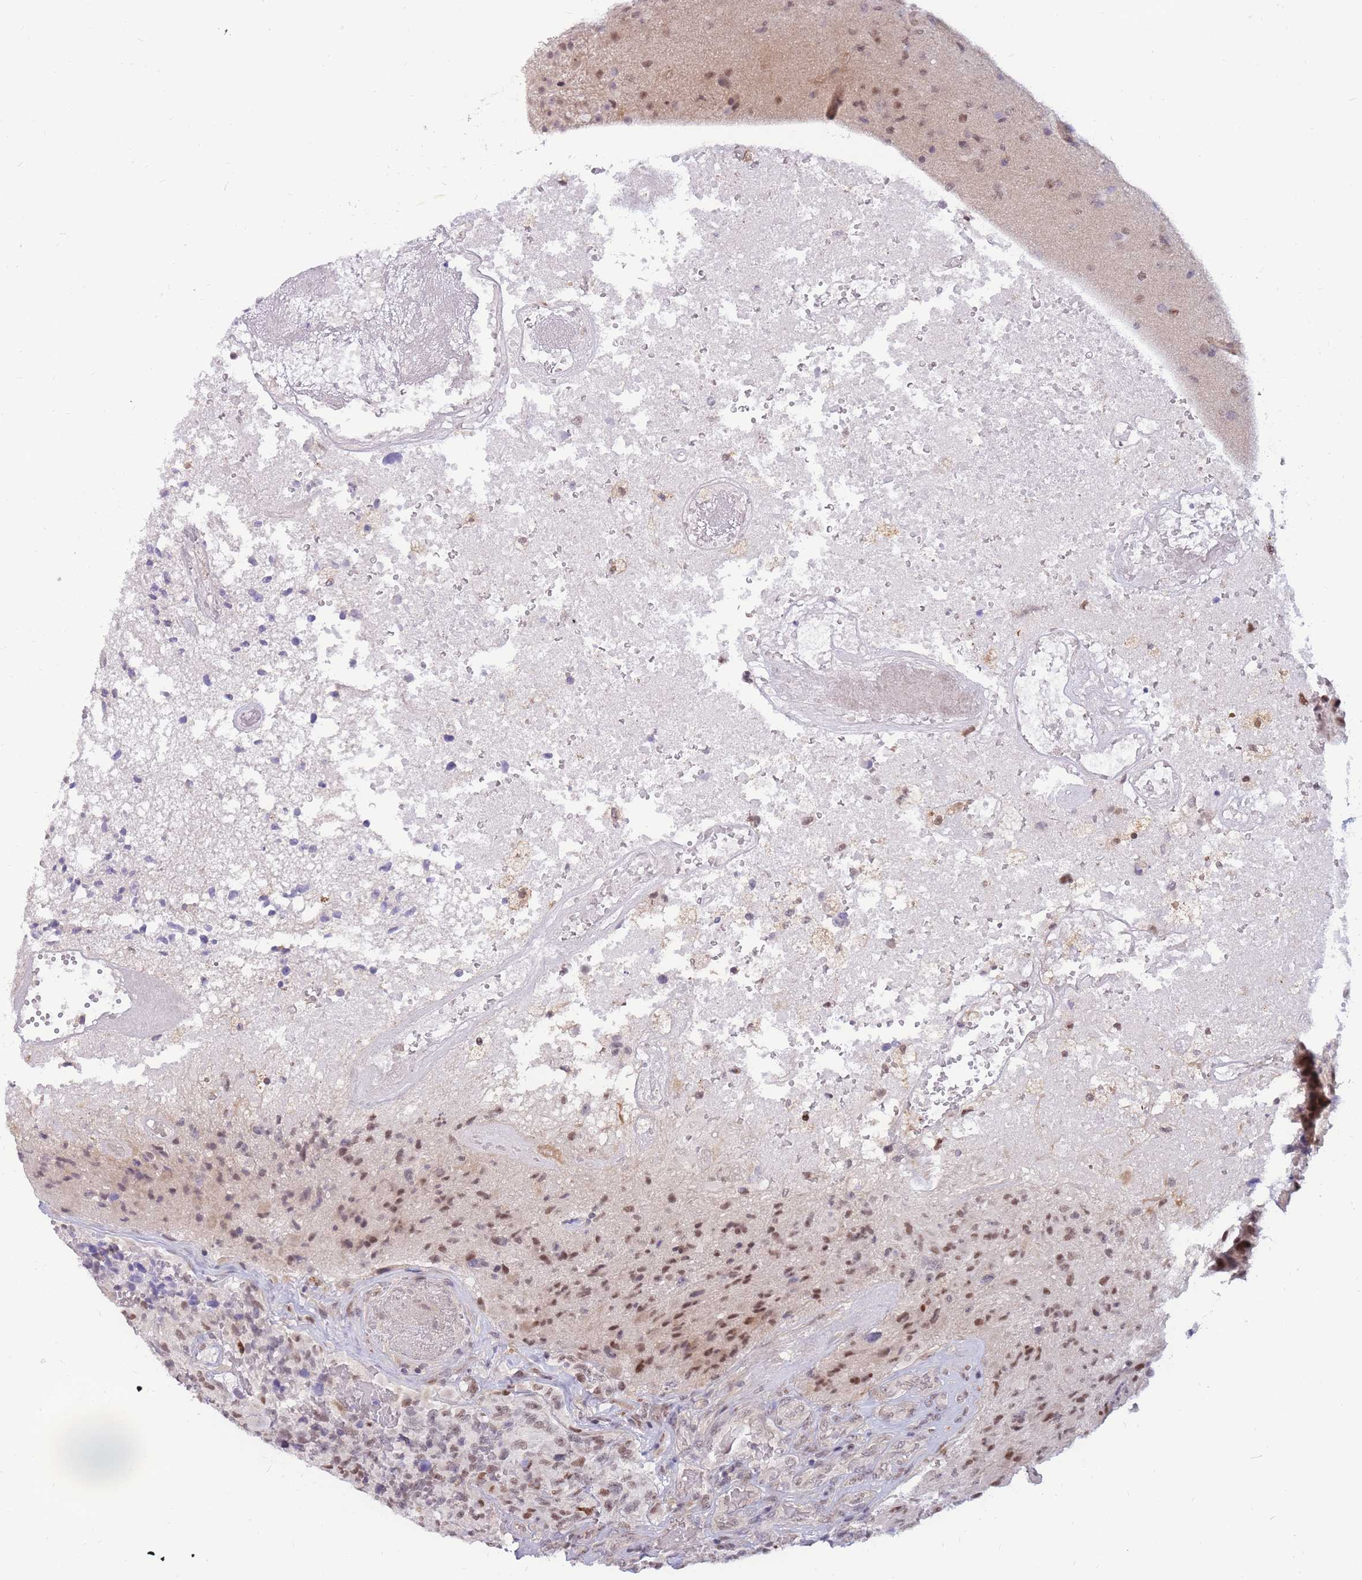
{"staining": {"intensity": "moderate", "quantity": ">75%", "location": "nuclear"}, "tissue": "glioma", "cell_type": "Tumor cells", "image_type": "cancer", "snomed": [{"axis": "morphology", "description": "Glioma, malignant, High grade"}, {"axis": "topography", "description": "Brain"}], "caption": "Approximately >75% of tumor cells in human malignant high-grade glioma demonstrate moderate nuclear protein staining as visualized by brown immunohistochemical staining.", "gene": "ERICH6B", "patient": {"sex": "male", "age": 76}}